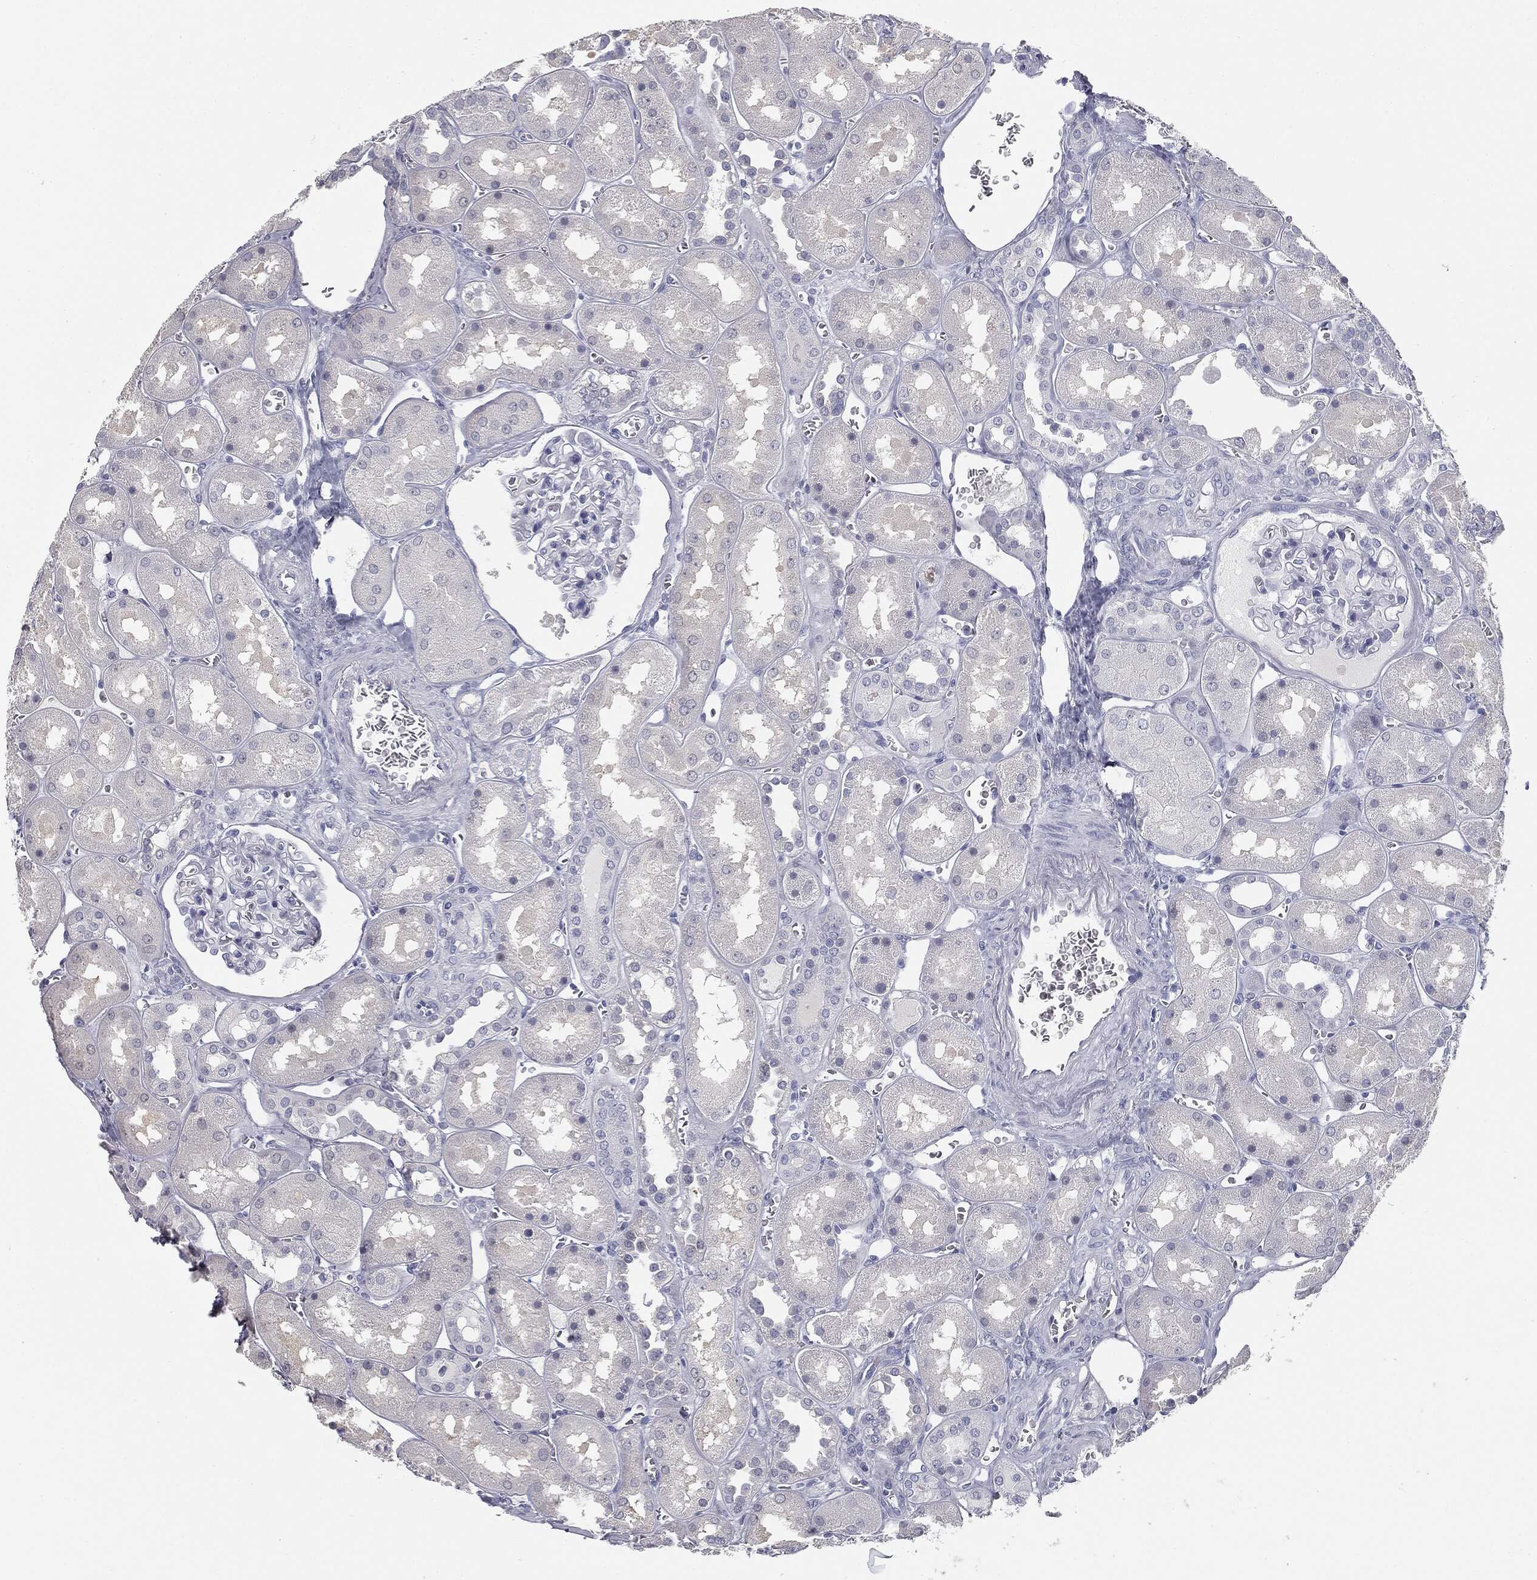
{"staining": {"intensity": "negative", "quantity": "none", "location": "none"}, "tissue": "kidney", "cell_type": "Cells in glomeruli", "image_type": "normal", "snomed": [{"axis": "morphology", "description": "Normal tissue, NOS"}, {"axis": "topography", "description": "Kidney"}], "caption": "DAB (3,3'-diaminobenzidine) immunohistochemical staining of unremarkable human kidney demonstrates no significant expression in cells in glomeruli. (DAB (3,3'-diaminobenzidine) immunohistochemistry visualized using brightfield microscopy, high magnification).", "gene": "MUC5AC", "patient": {"sex": "male", "age": 73}}